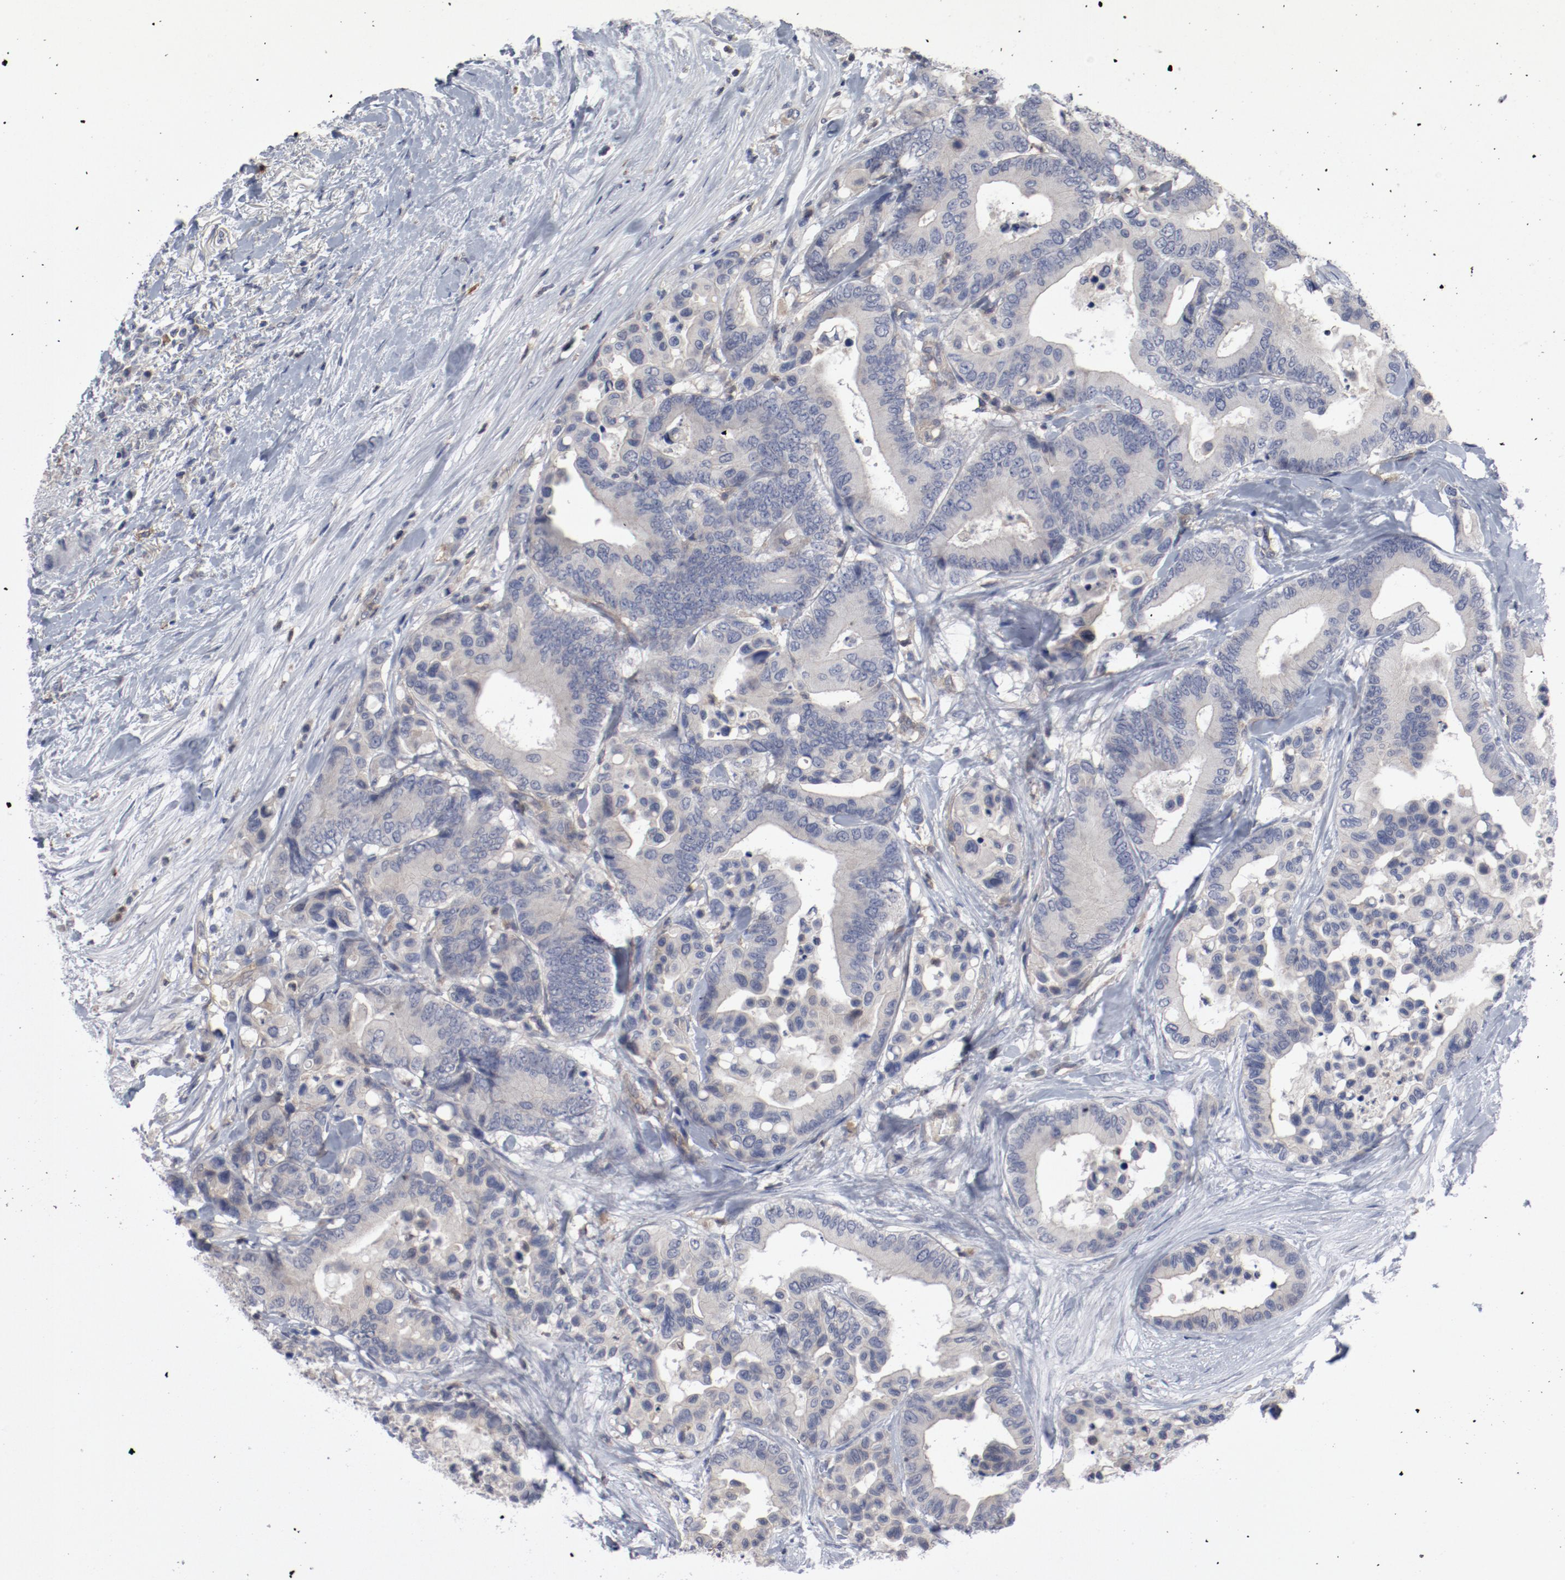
{"staining": {"intensity": "negative", "quantity": "none", "location": "none"}, "tissue": "colorectal cancer", "cell_type": "Tumor cells", "image_type": "cancer", "snomed": [{"axis": "morphology", "description": "Adenocarcinoma, NOS"}, {"axis": "topography", "description": "Colon"}], "caption": "Immunohistochemistry of colorectal cancer shows no staining in tumor cells.", "gene": "CBL", "patient": {"sex": "male", "age": 82}}